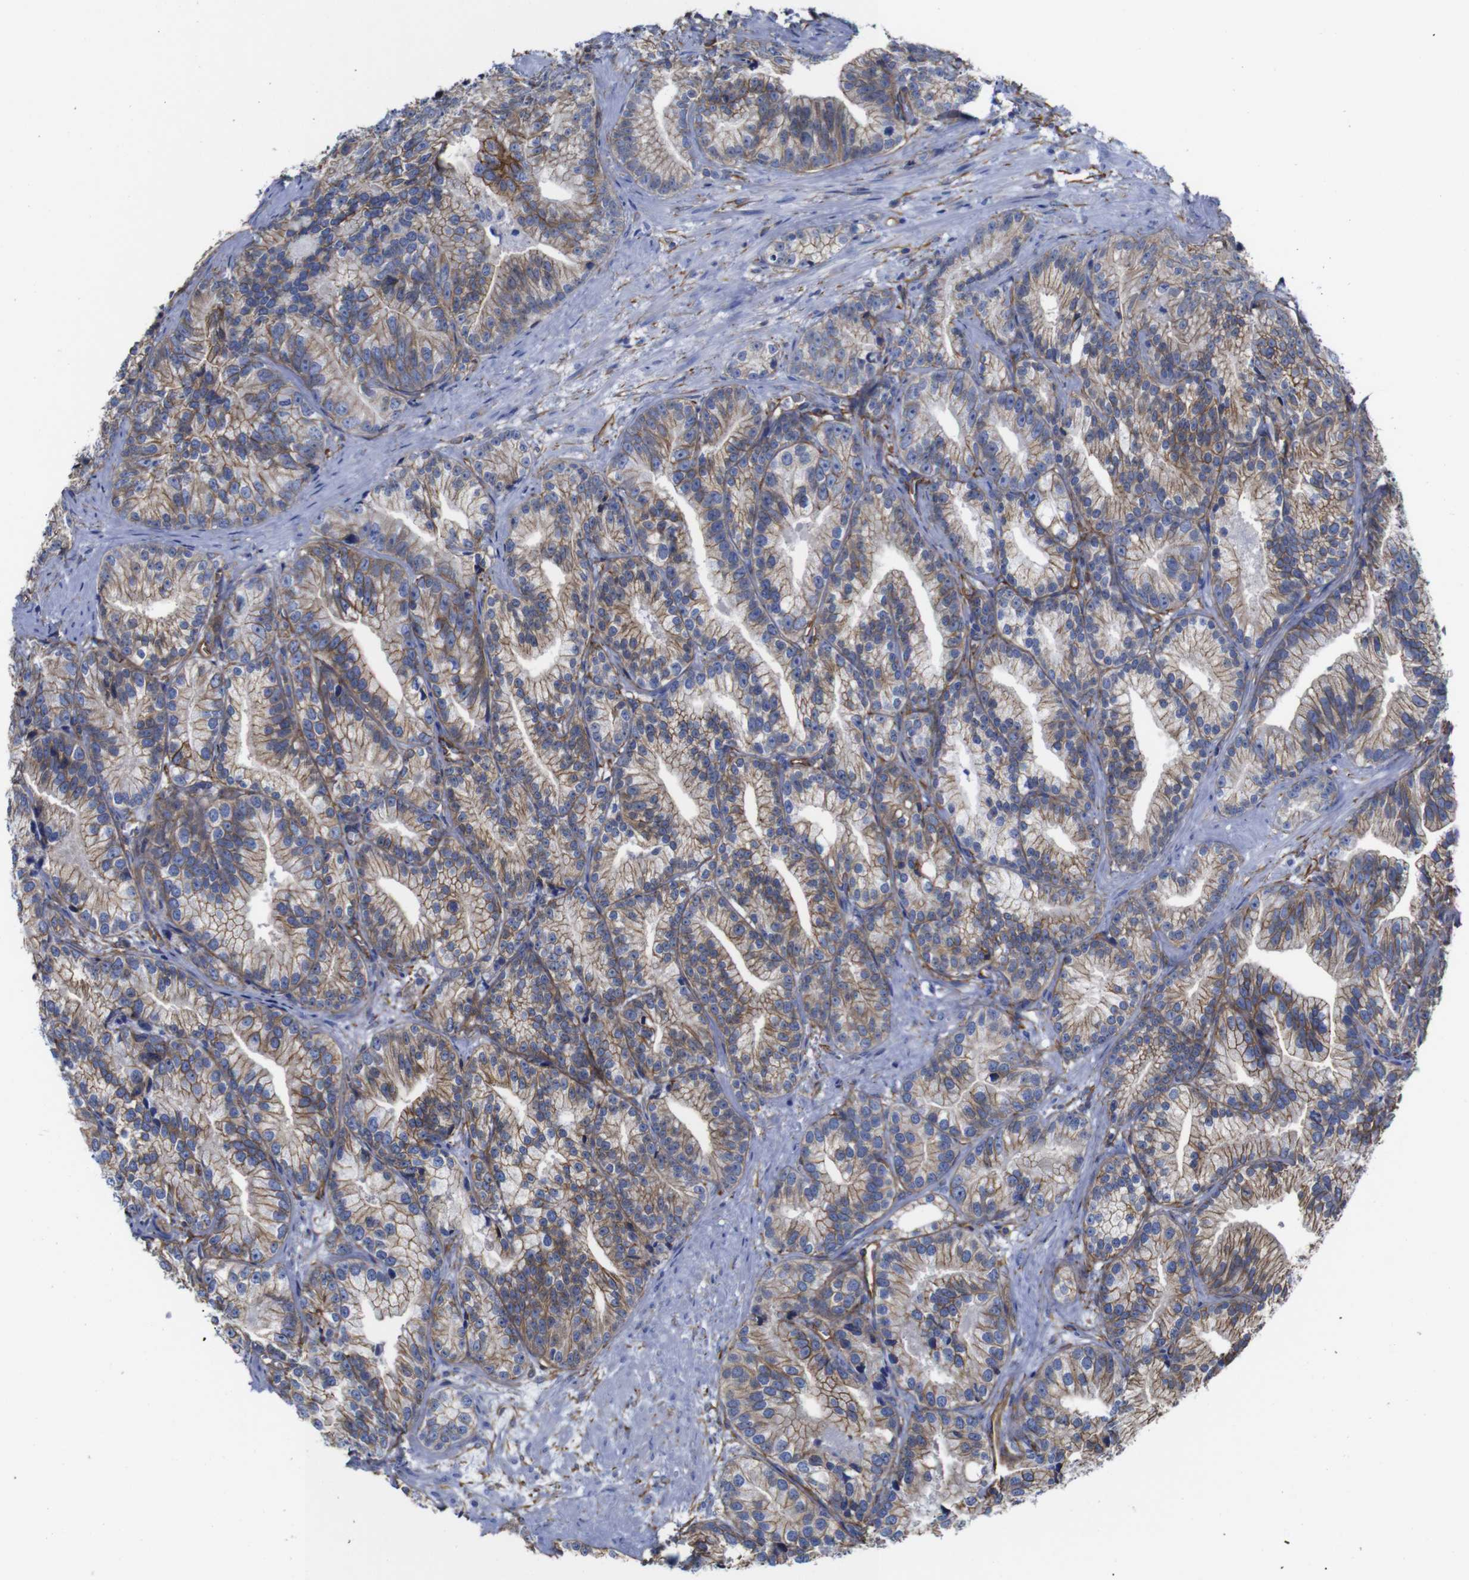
{"staining": {"intensity": "moderate", "quantity": ">75%", "location": "cytoplasmic/membranous"}, "tissue": "prostate cancer", "cell_type": "Tumor cells", "image_type": "cancer", "snomed": [{"axis": "morphology", "description": "Adenocarcinoma, Low grade"}, {"axis": "topography", "description": "Prostate"}], "caption": "This photomicrograph reveals IHC staining of adenocarcinoma (low-grade) (prostate), with medium moderate cytoplasmic/membranous expression in about >75% of tumor cells.", "gene": "SPTBN1", "patient": {"sex": "male", "age": 89}}